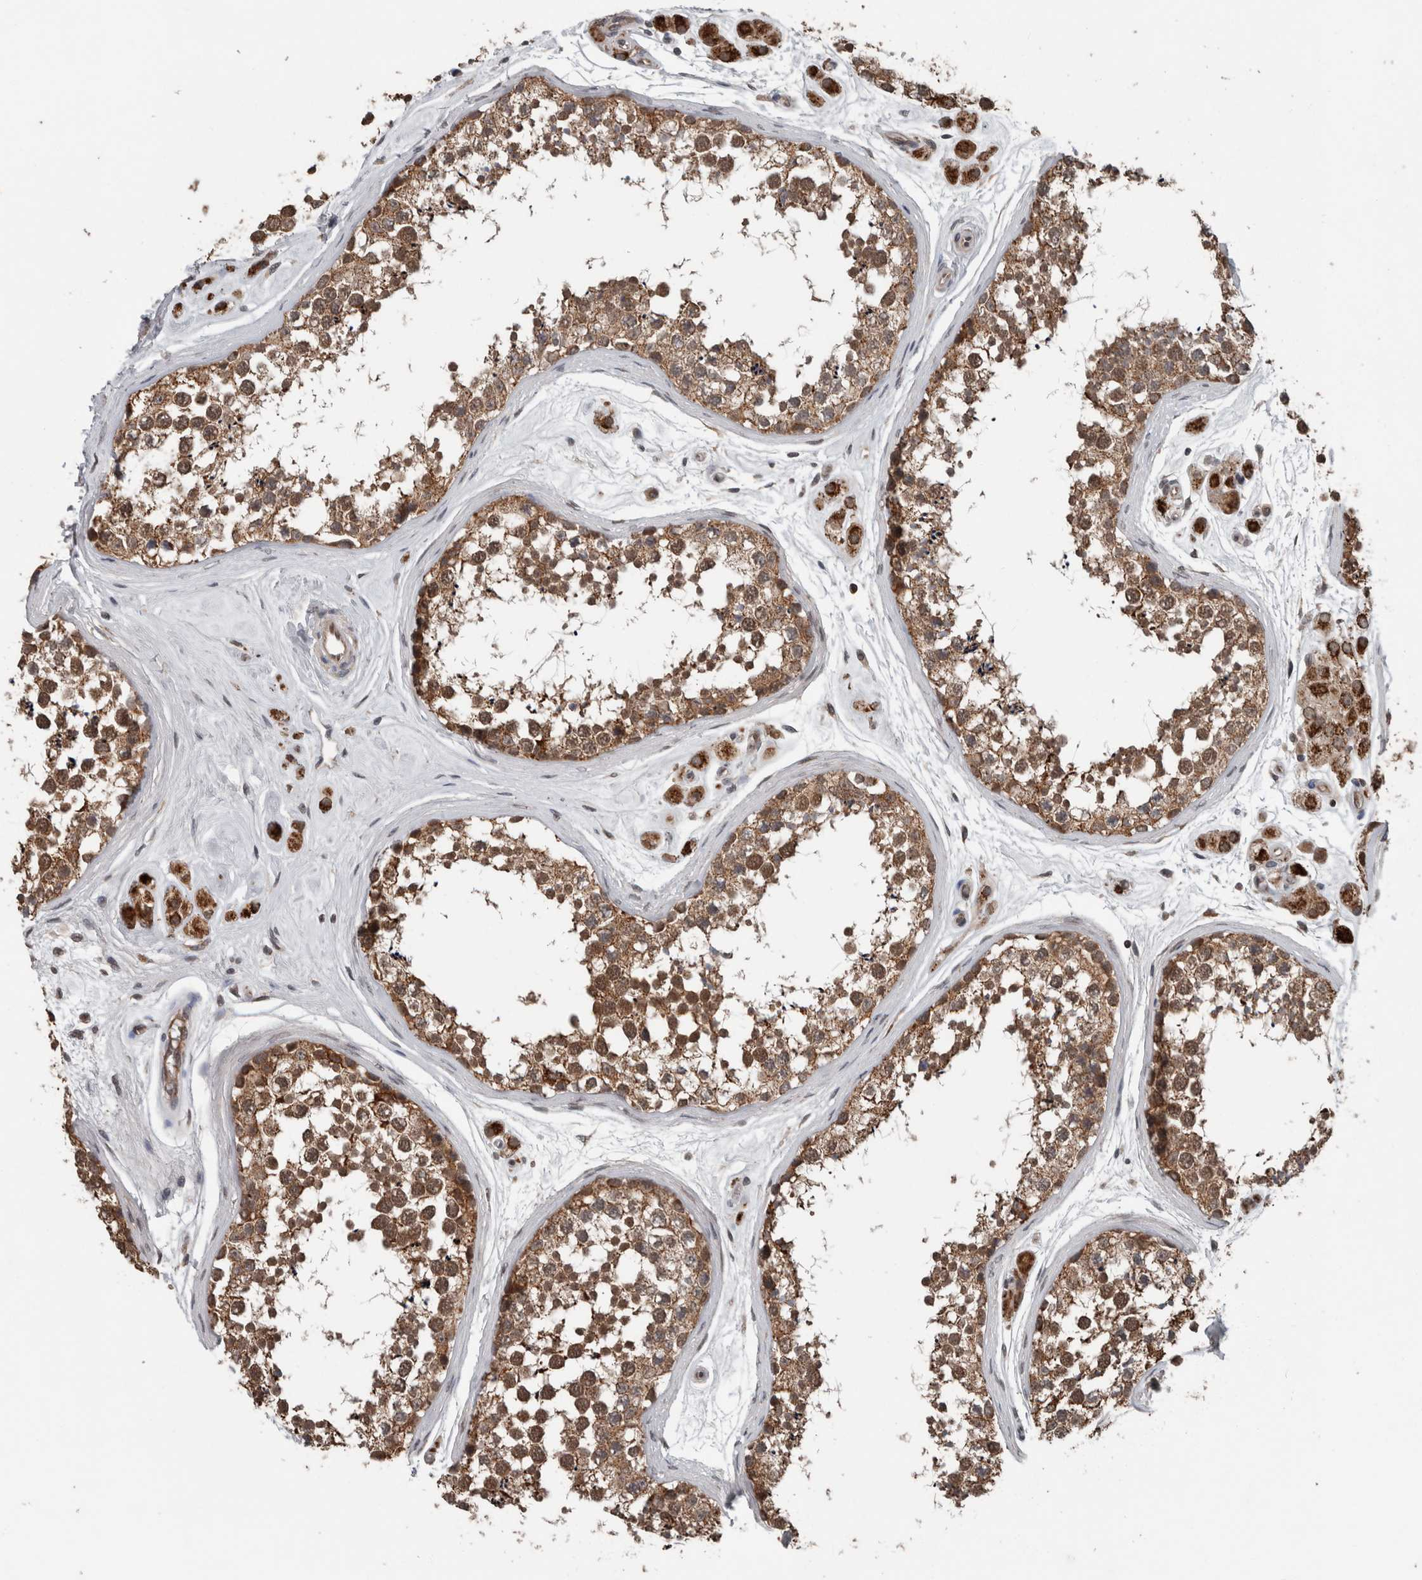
{"staining": {"intensity": "moderate", "quantity": ">75%", "location": "cytoplasmic/membranous"}, "tissue": "testis", "cell_type": "Cells in seminiferous ducts", "image_type": "normal", "snomed": [{"axis": "morphology", "description": "Normal tissue, NOS"}, {"axis": "topography", "description": "Testis"}], "caption": "This image demonstrates unremarkable testis stained with immunohistochemistry to label a protein in brown. The cytoplasmic/membranous of cells in seminiferous ducts show moderate positivity for the protein. Nuclei are counter-stained blue.", "gene": "ENY2", "patient": {"sex": "male", "age": 56}}